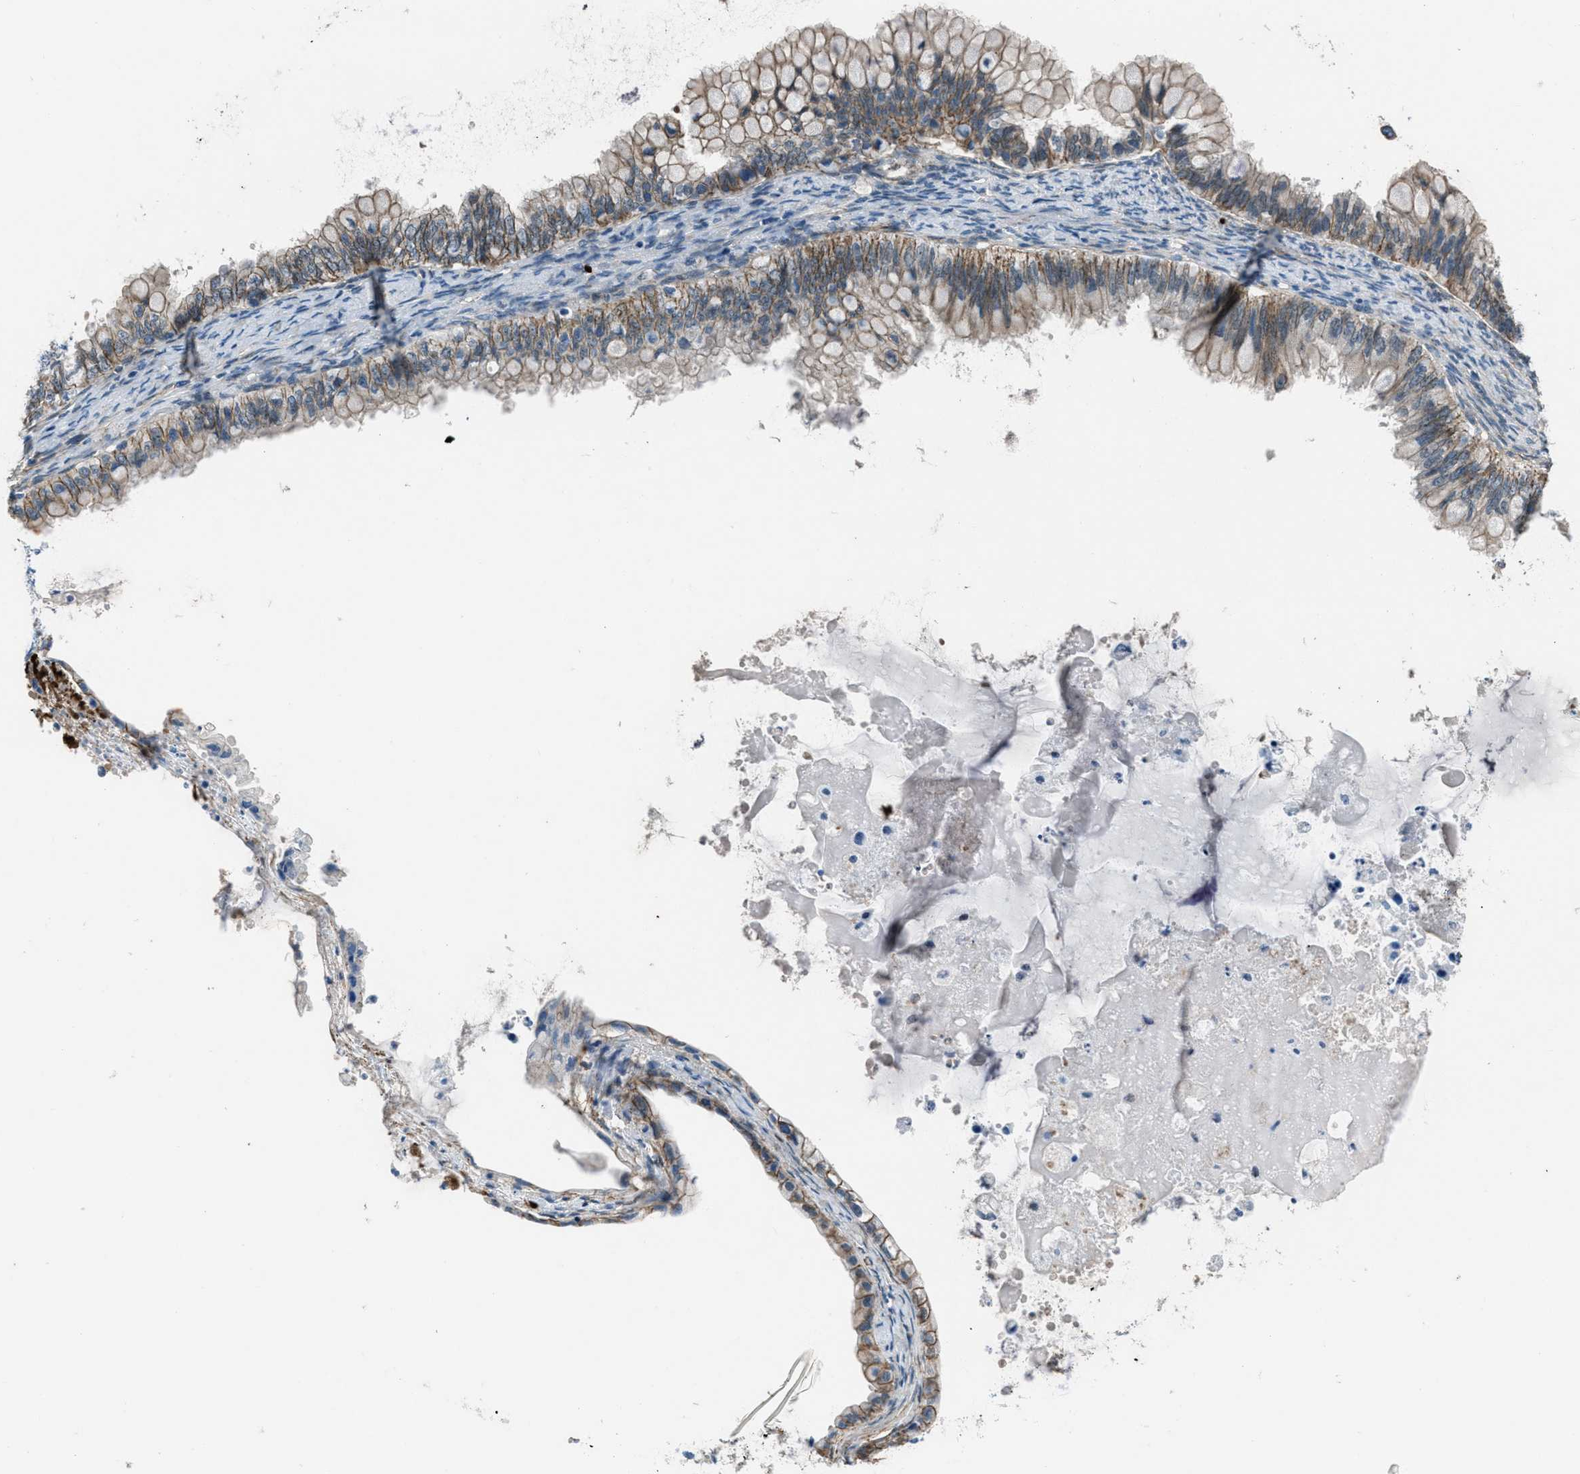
{"staining": {"intensity": "moderate", "quantity": "<25%", "location": "cytoplasmic/membranous"}, "tissue": "ovarian cancer", "cell_type": "Tumor cells", "image_type": "cancer", "snomed": [{"axis": "morphology", "description": "Cystadenocarcinoma, mucinous, NOS"}, {"axis": "topography", "description": "Ovary"}], "caption": "Moderate cytoplasmic/membranous protein staining is seen in approximately <25% of tumor cells in ovarian mucinous cystadenocarcinoma.", "gene": "FBN1", "patient": {"sex": "female", "age": 80}}